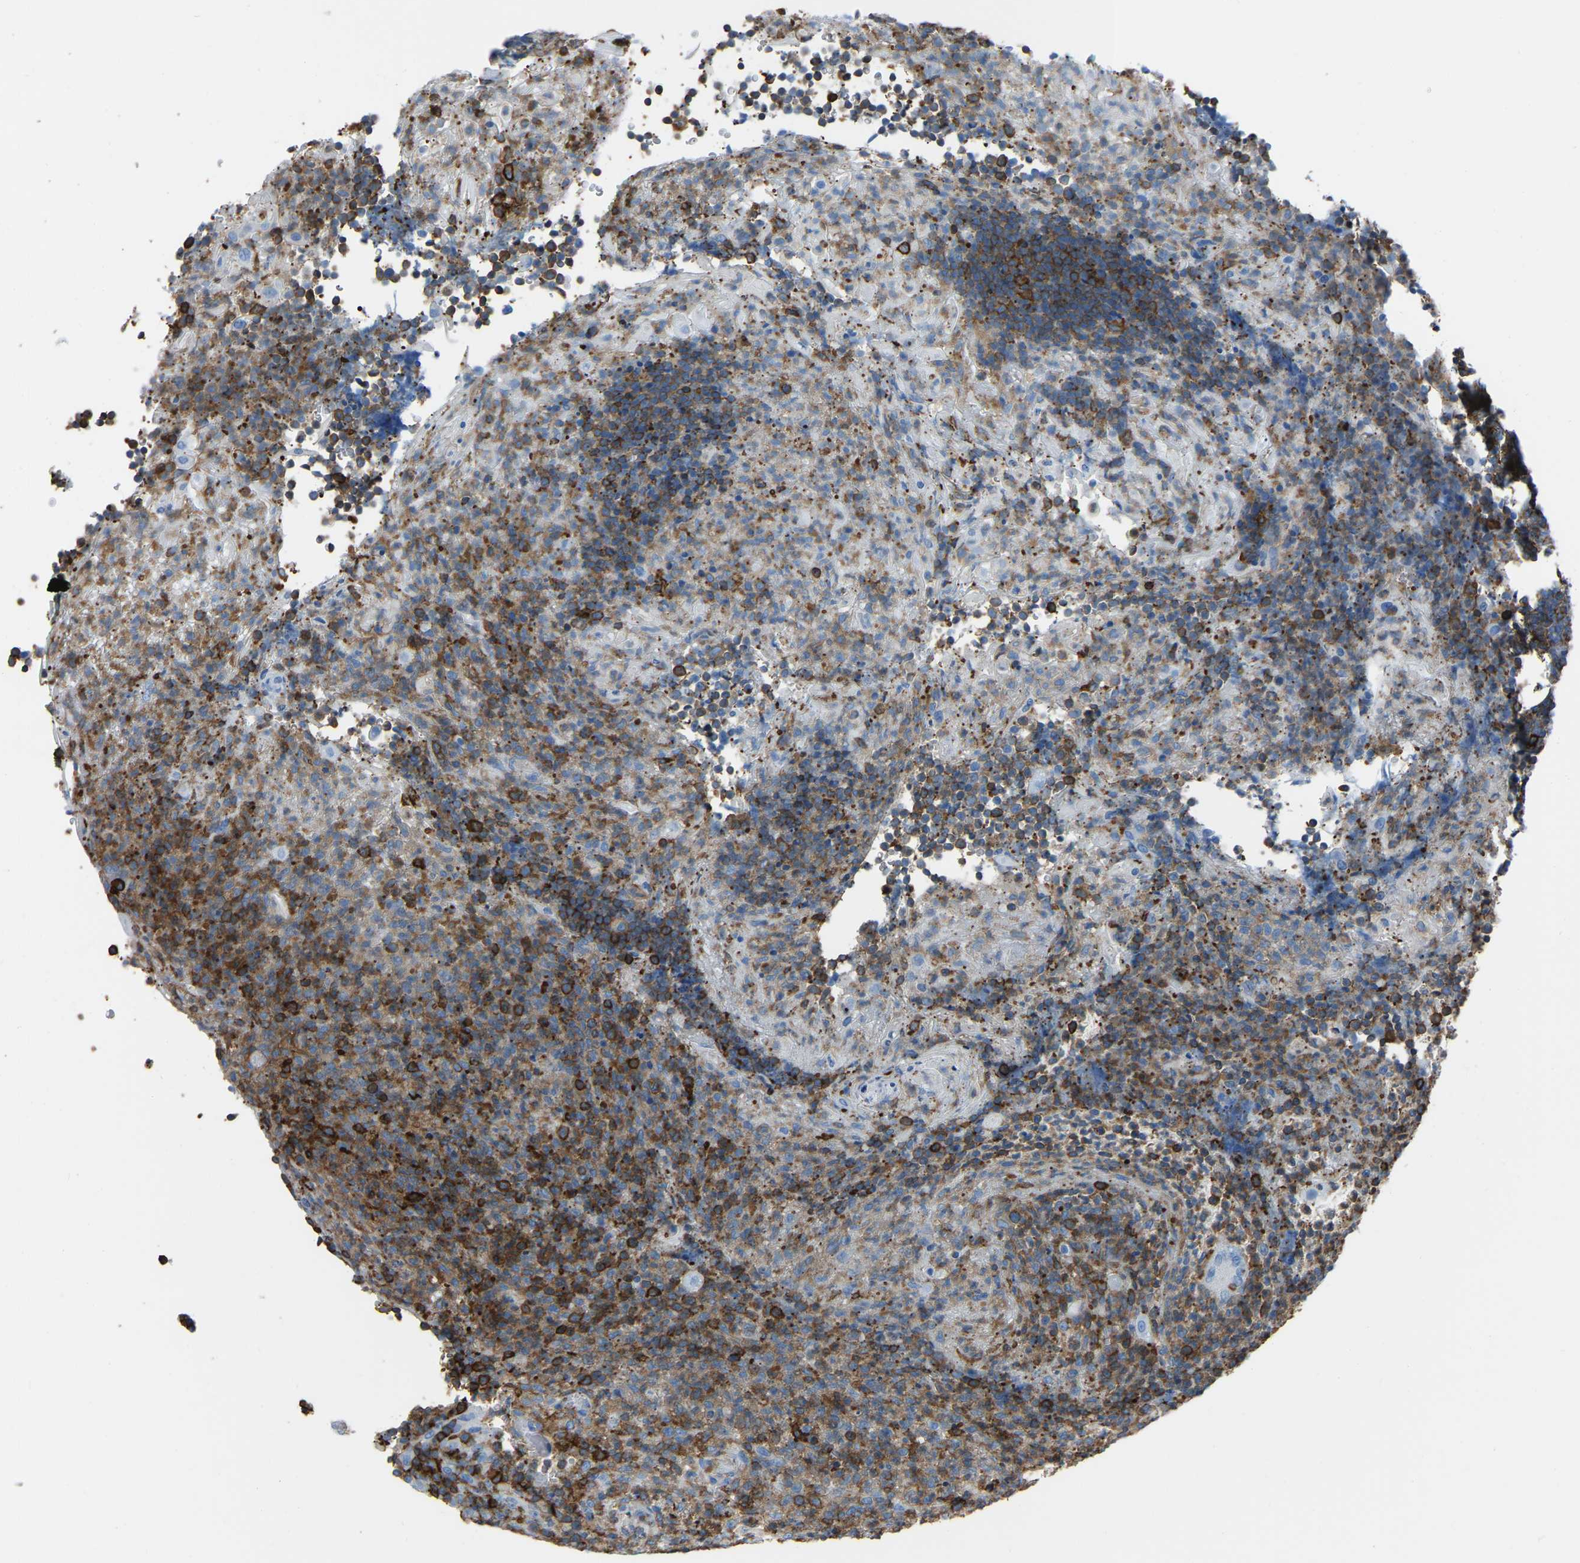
{"staining": {"intensity": "moderate", "quantity": ">75%", "location": "cytoplasmic/membranous"}, "tissue": "tonsil", "cell_type": "Germinal center cells", "image_type": "normal", "snomed": [{"axis": "morphology", "description": "Normal tissue, NOS"}, {"axis": "topography", "description": "Tonsil"}], "caption": "Immunohistochemistry (IHC) image of normal human tonsil stained for a protein (brown), which shows medium levels of moderate cytoplasmic/membranous positivity in about >75% of germinal center cells.", "gene": "LSP1", "patient": {"sex": "male", "age": 37}}